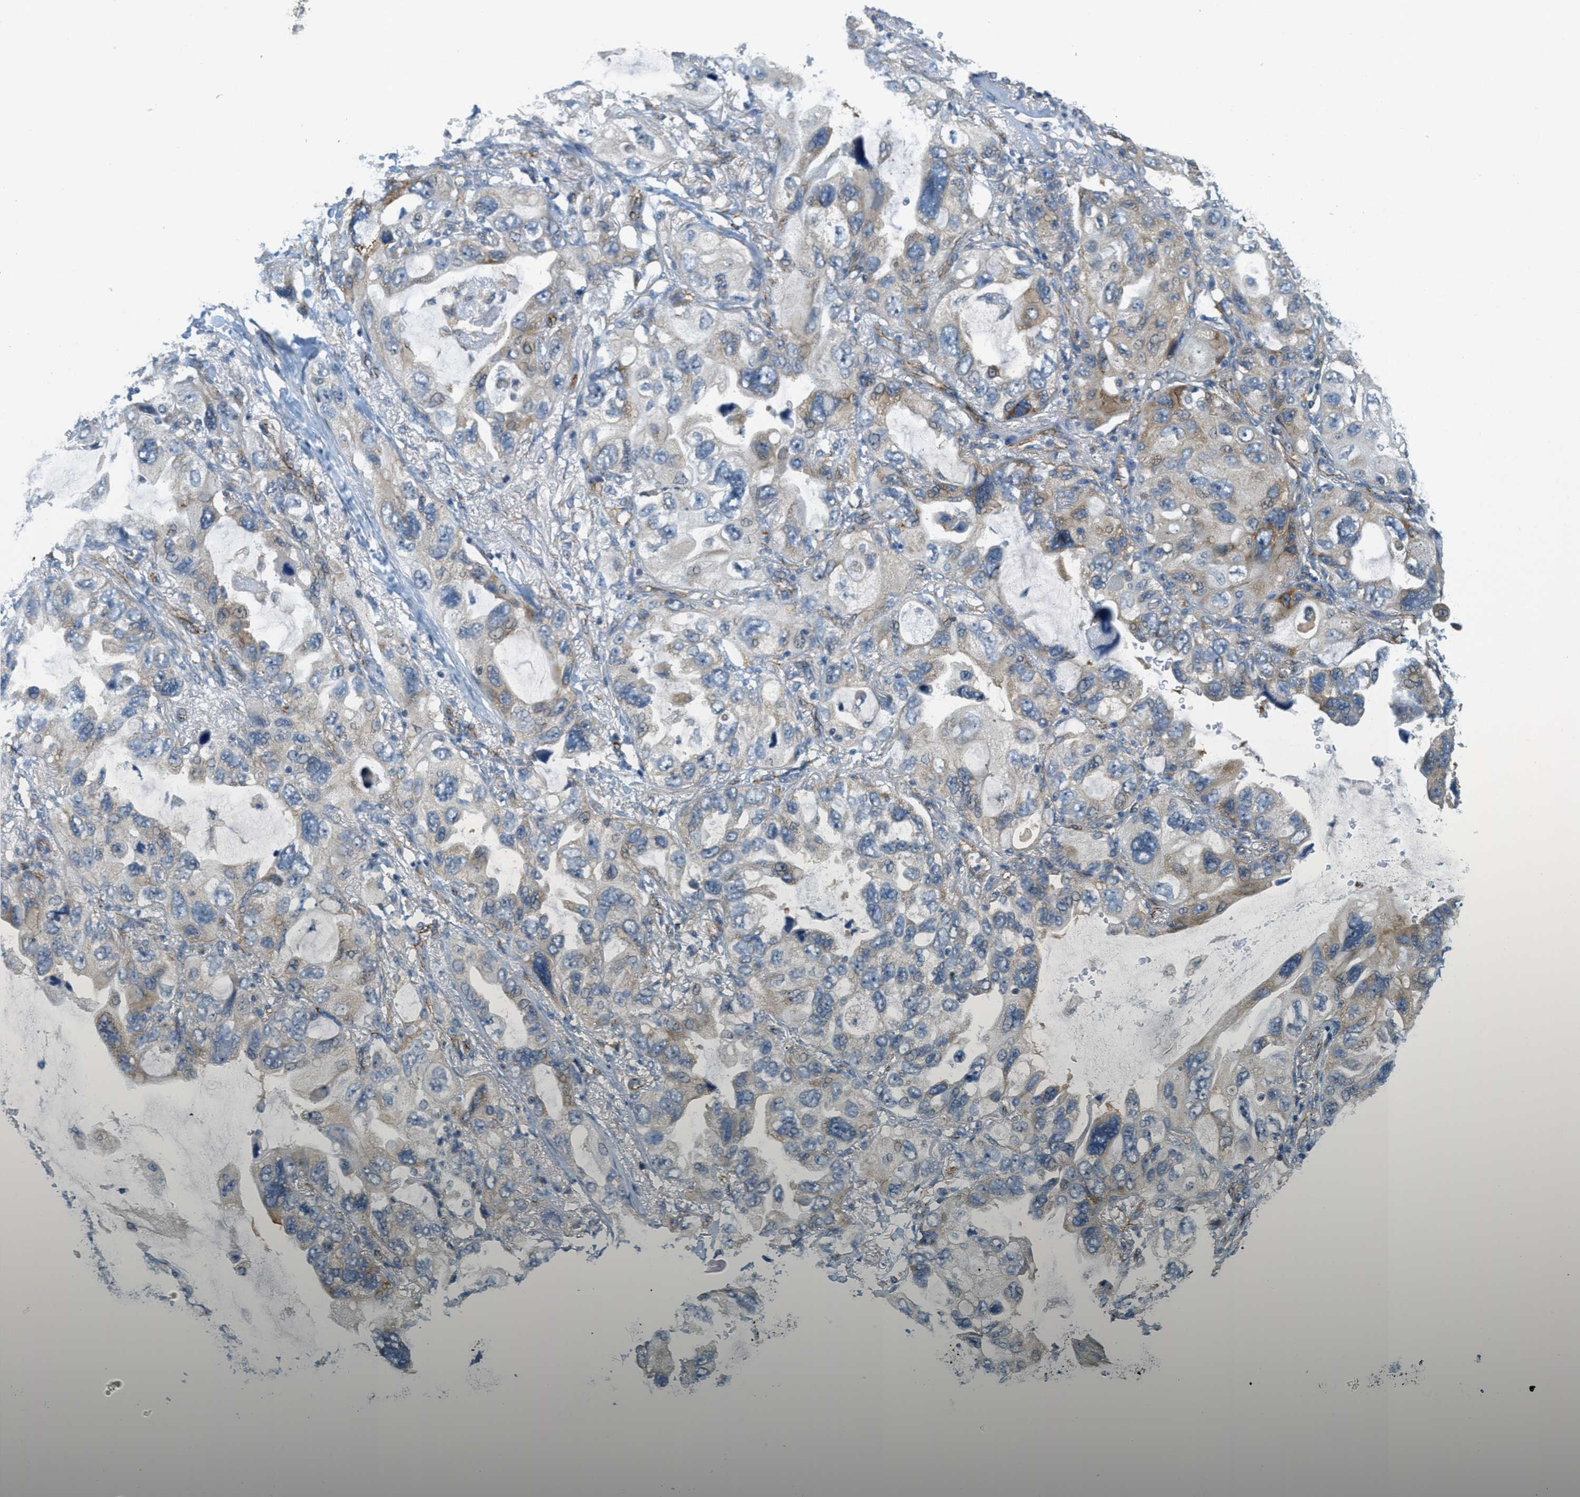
{"staining": {"intensity": "weak", "quantity": "<25%", "location": "cytoplasmic/membranous"}, "tissue": "lung cancer", "cell_type": "Tumor cells", "image_type": "cancer", "snomed": [{"axis": "morphology", "description": "Squamous cell carcinoma, NOS"}, {"axis": "topography", "description": "Lung"}], "caption": "Tumor cells show no significant protein staining in squamous cell carcinoma (lung). (Stains: DAB immunohistochemistry (IHC) with hematoxylin counter stain, Microscopy: brightfield microscopy at high magnification).", "gene": "JCAD", "patient": {"sex": "female", "age": 73}}